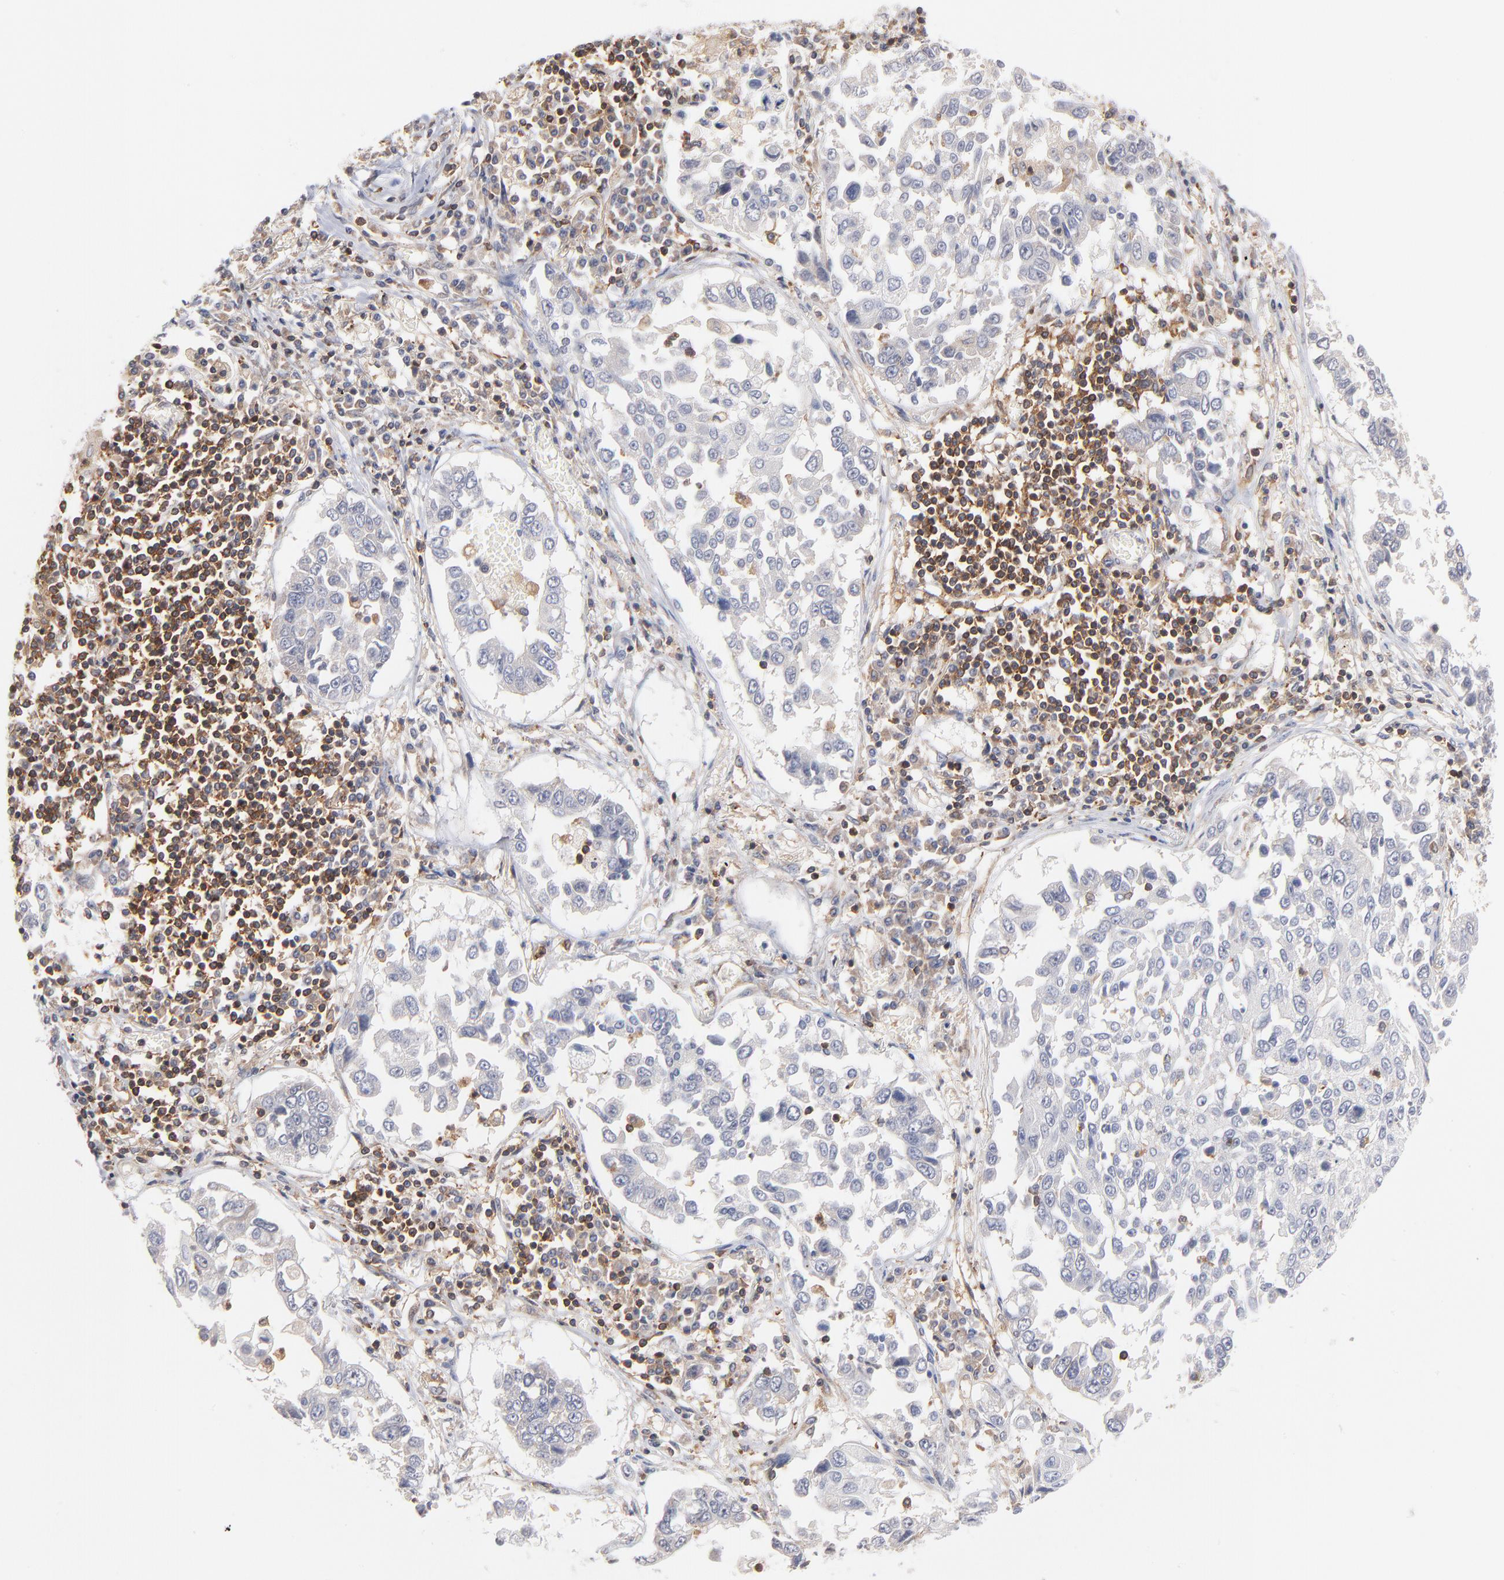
{"staining": {"intensity": "negative", "quantity": "none", "location": "none"}, "tissue": "lung cancer", "cell_type": "Tumor cells", "image_type": "cancer", "snomed": [{"axis": "morphology", "description": "Squamous cell carcinoma, NOS"}, {"axis": "topography", "description": "Lung"}], "caption": "The photomicrograph displays no significant expression in tumor cells of lung cancer.", "gene": "WIPF1", "patient": {"sex": "male", "age": 71}}